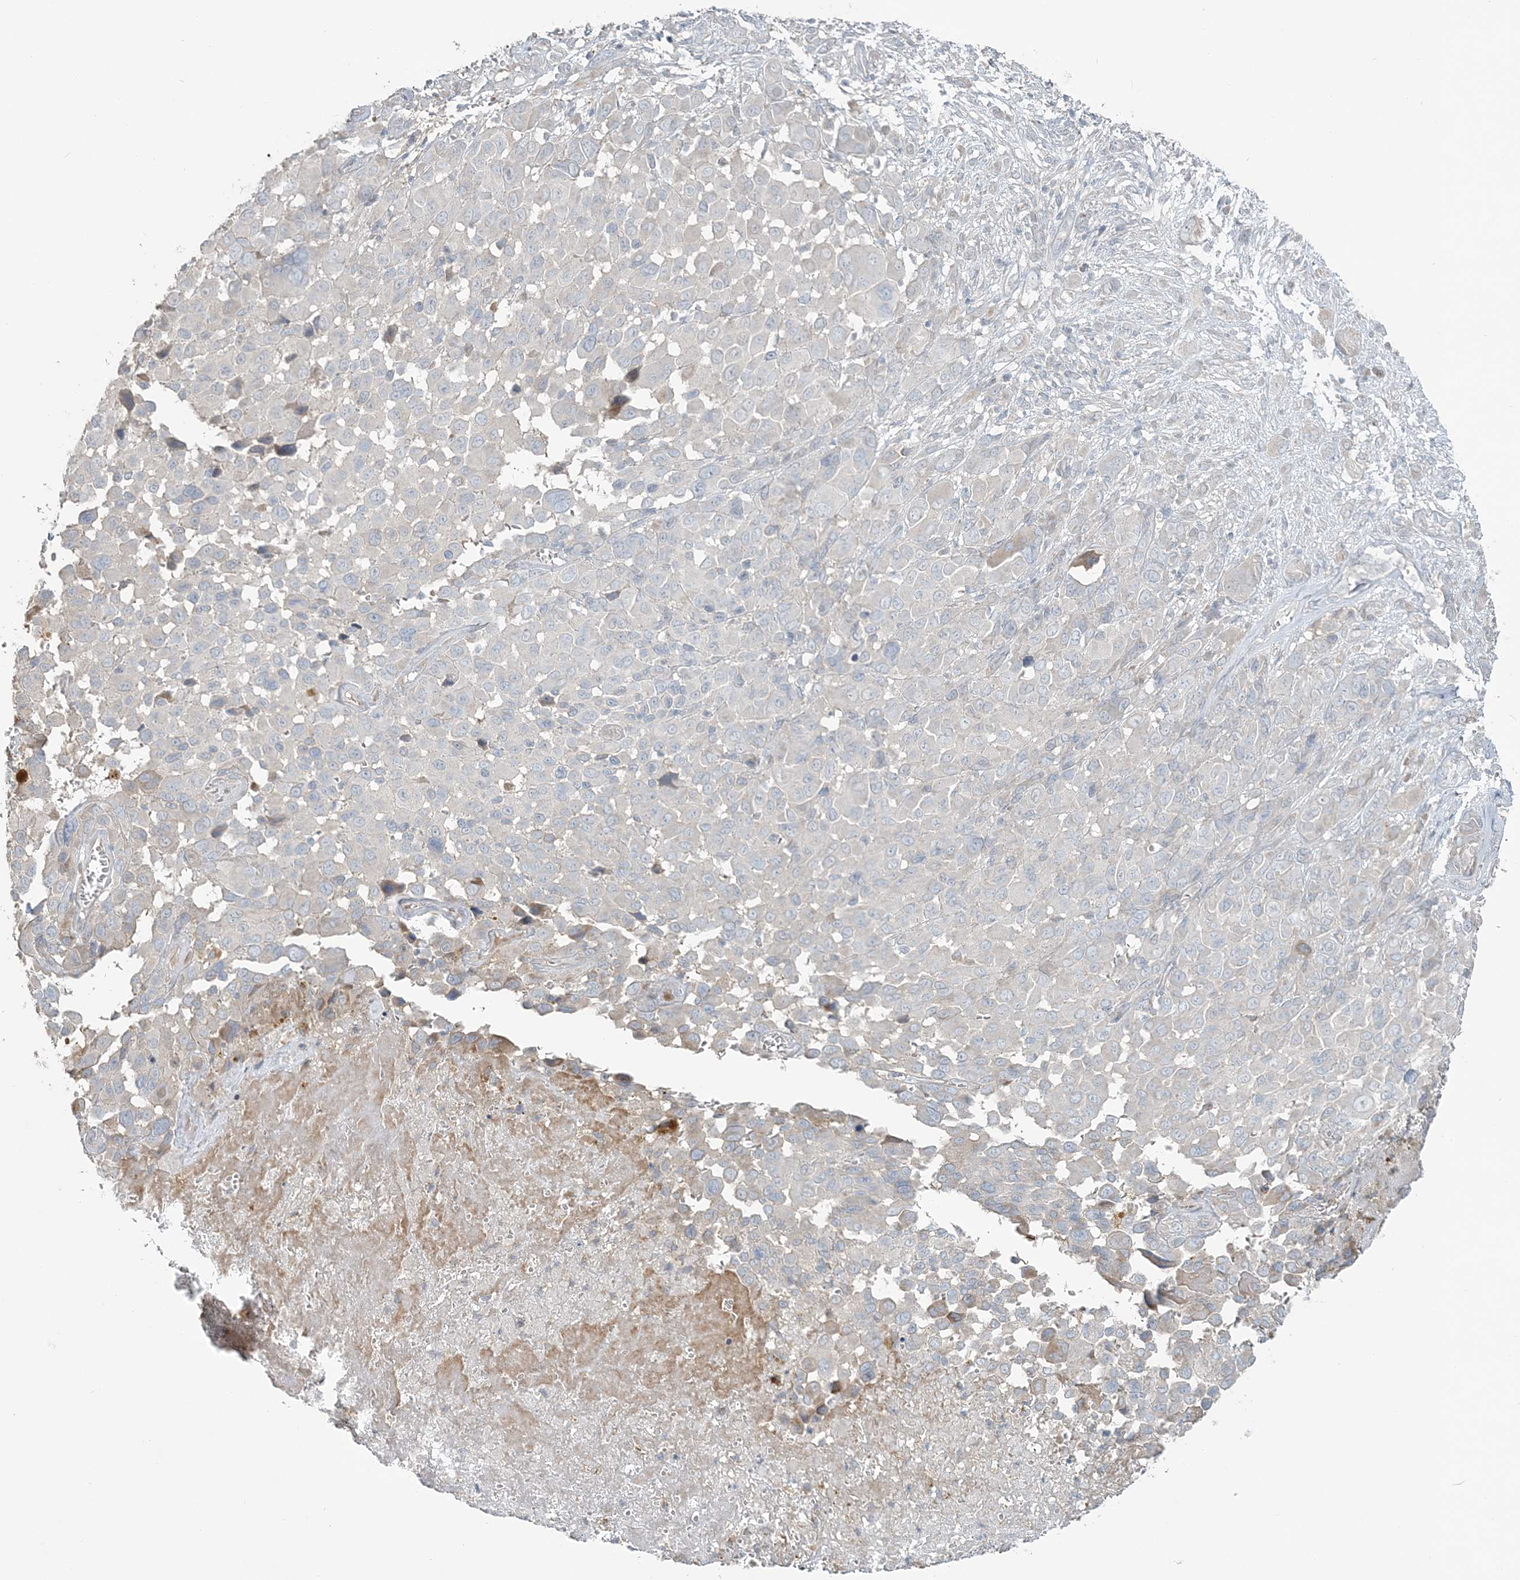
{"staining": {"intensity": "negative", "quantity": "none", "location": "none"}, "tissue": "melanoma", "cell_type": "Tumor cells", "image_type": "cancer", "snomed": [{"axis": "morphology", "description": "Malignant melanoma, NOS"}, {"axis": "topography", "description": "Skin of trunk"}], "caption": "A photomicrograph of human malignant melanoma is negative for staining in tumor cells.", "gene": "SLC4A10", "patient": {"sex": "male", "age": 71}}